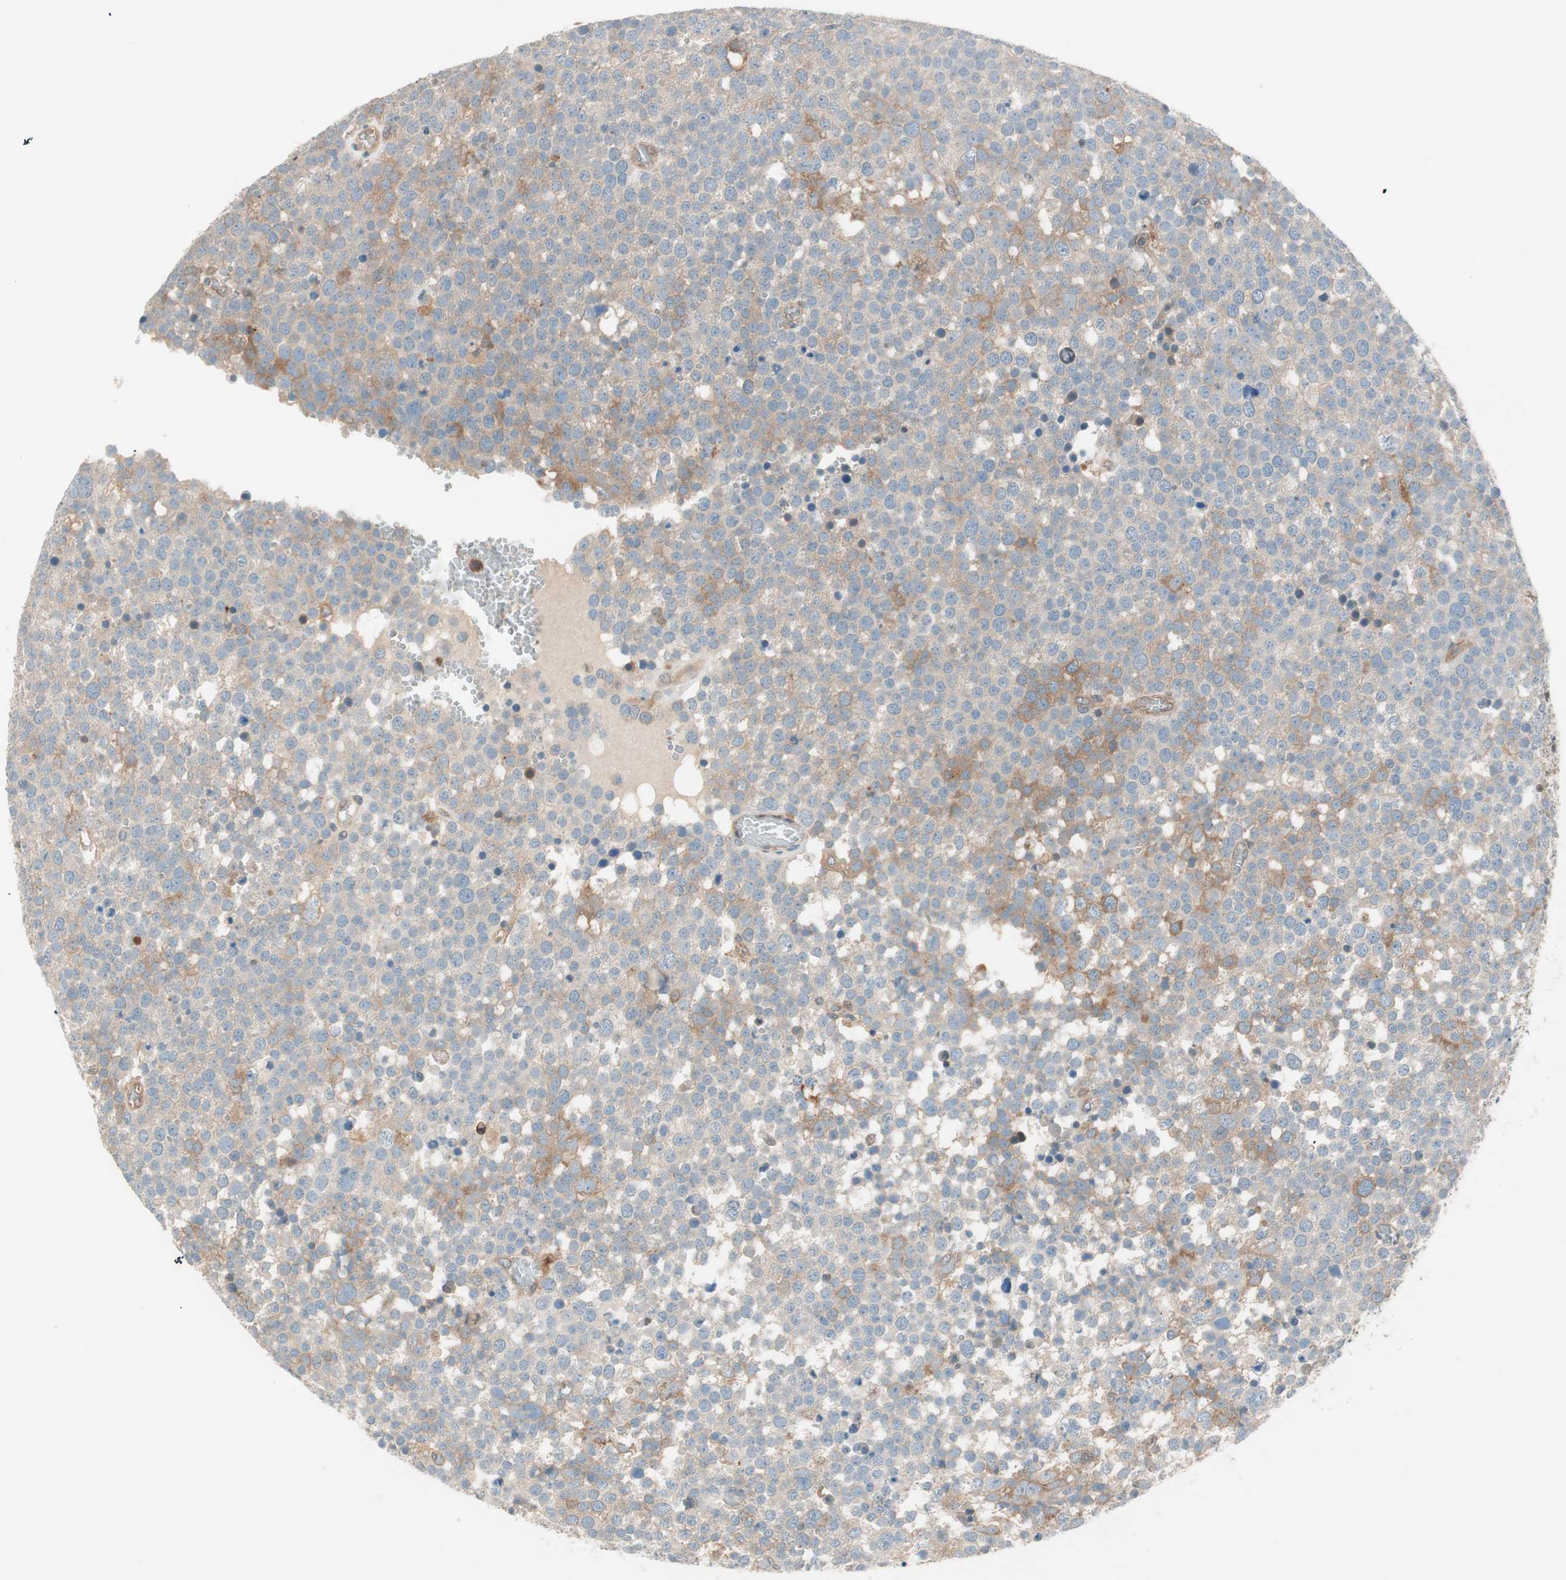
{"staining": {"intensity": "moderate", "quantity": "25%-75%", "location": "cytoplasmic/membranous"}, "tissue": "testis cancer", "cell_type": "Tumor cells", "image_type": "cancer", "snomed": [{"axis": "morphology", "description": "Seminoma, NOS"}, {"axis": "topography", "description": "Testis"}], "caption": "DAB (3,3'-diaminobenzidine) immunohistochemical staining of seminoma (testis) displays moderate cytoplasmic/membranous protein expression in about 25%-75% of tumor cells.", "gene": "GALT", "patient": {"sex": "male", "age": 71}}